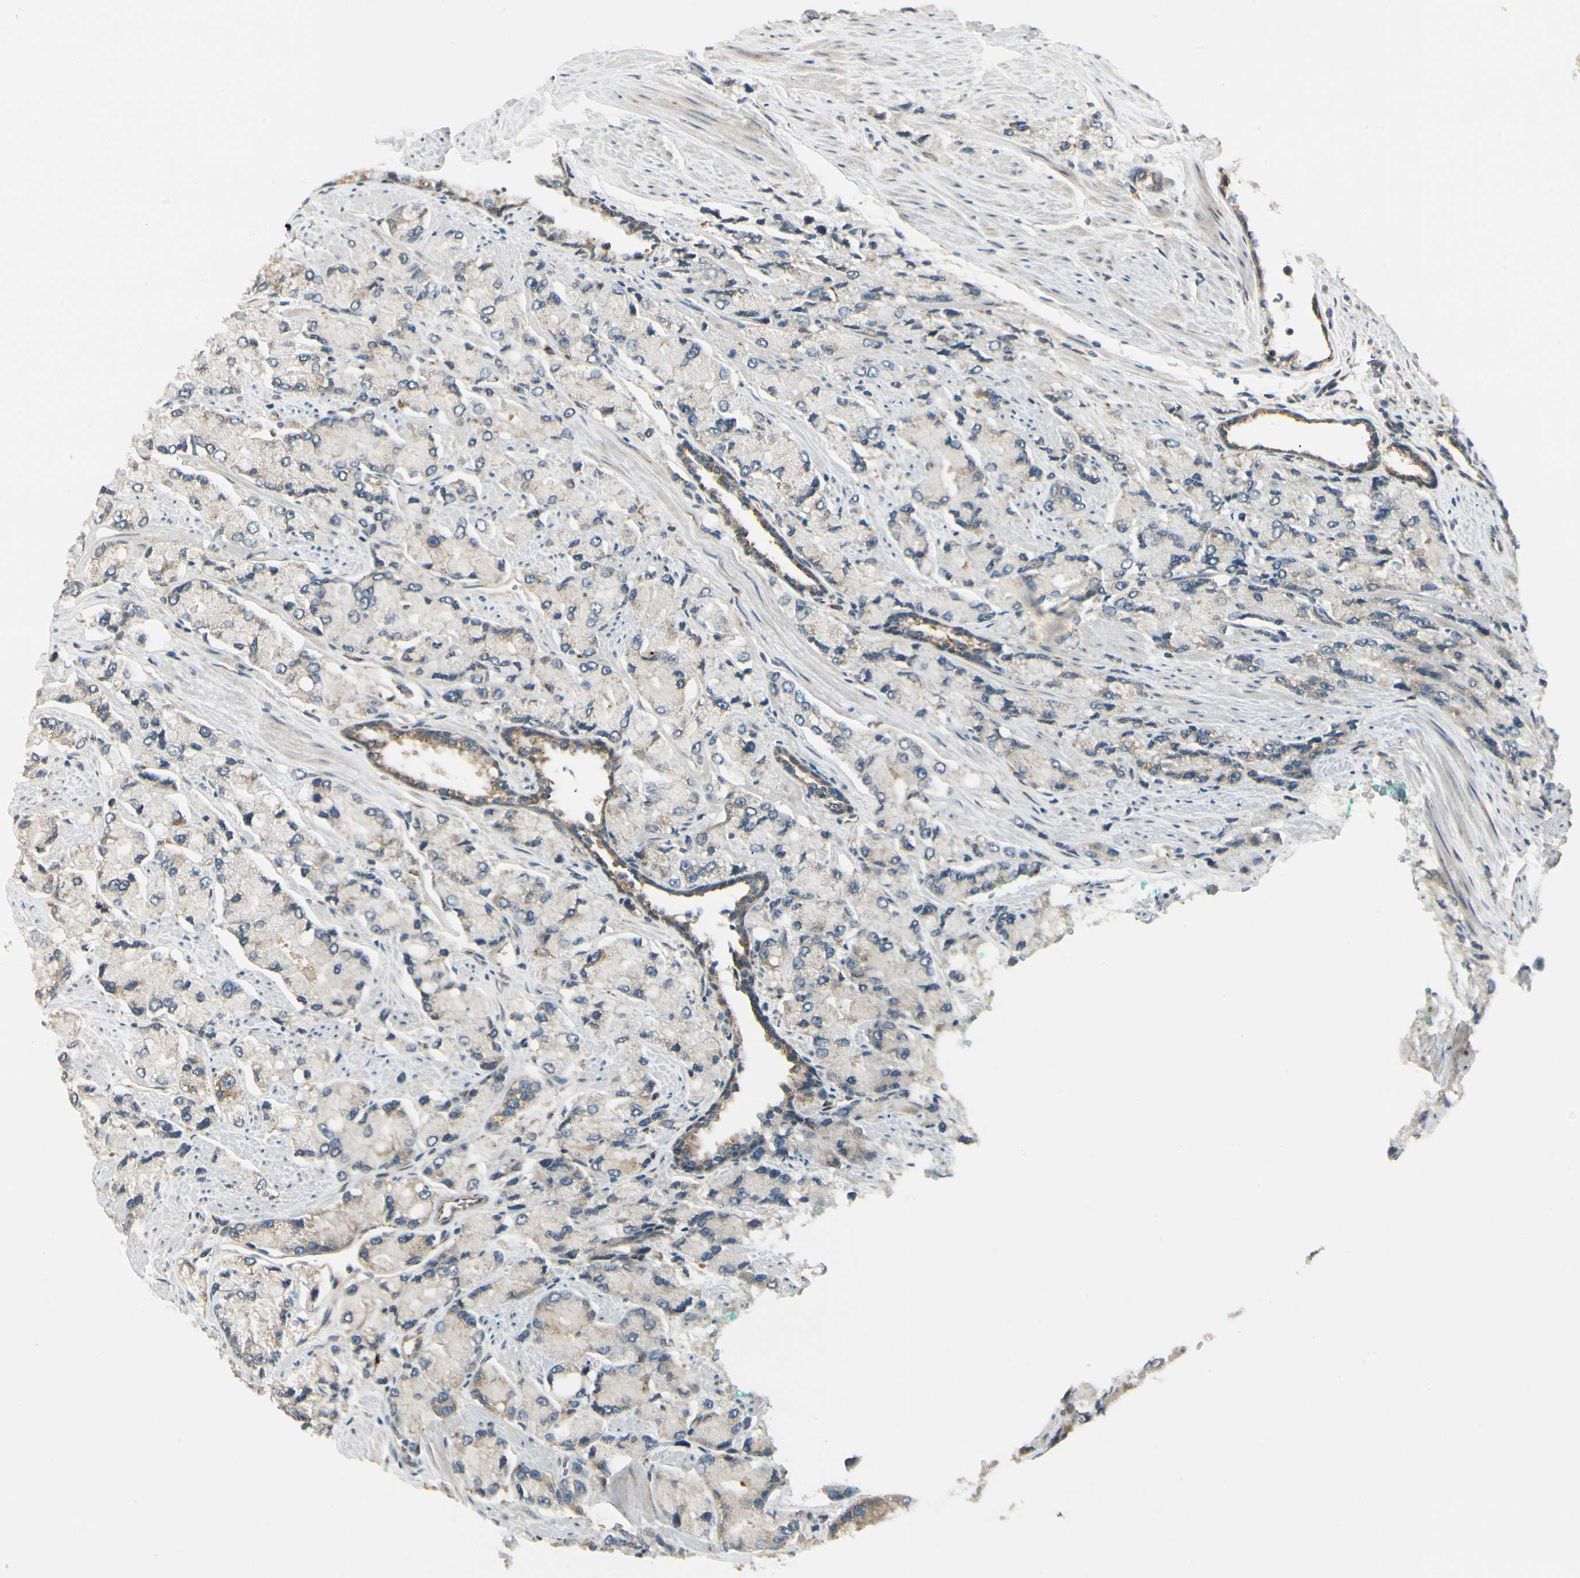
{"staining": {"intensity": "negative", "quantity": "none", "location": "none"}, "tissue": "prostate cancer", "cell_type": "Tumor cells", "image_type": "cancer", "snomed": [{"axis": "morphology", "description": "Adenocarcinoma, High grade"}, {"axis": "topography", "description": "Prostate"}], "caption": "Immunohistochemistry (IHC) of prostate cancer demonstrates no expression in tumor cells.", "gene": "MANSC1", "patient": {"sex": "male", "age": 58}}